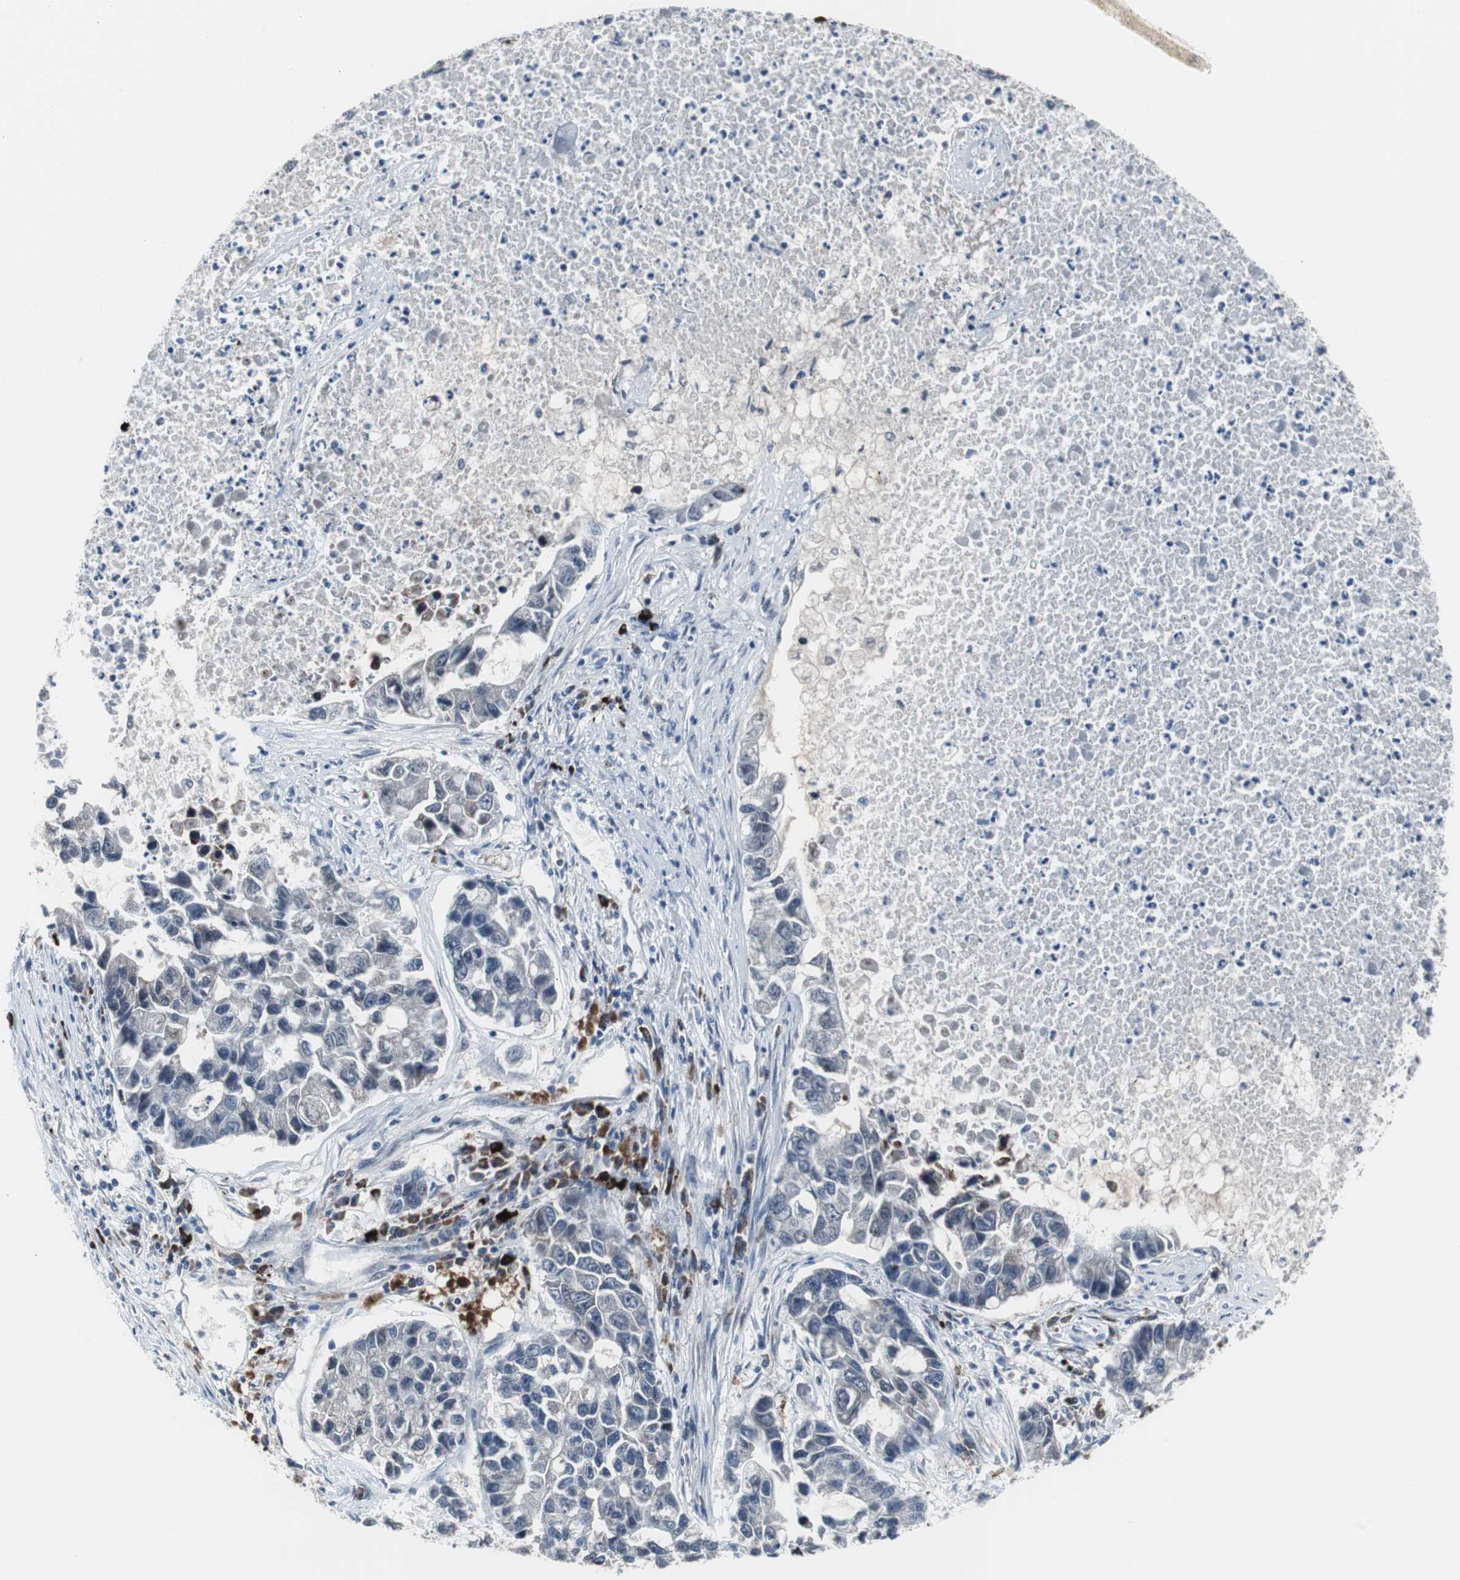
{"staining": {"intensity": "negative", "quantity": "none", "location": "none"}, "tissue": "lung cancer", "cell_type": "Tumor cells", "image_type": "cancer", "snomed": [{"axis": "morphology", "description": "Adenocarcinoma, NOS"}, {"axis": "topography", "description": "Lung"}], "caption": "Tumor cells show no significant protein expression in adenocarcinoma (lung). (DAB IHC visualized using brightfield microscopy, high magnification).", "gene": "DOK1", "patient": {"sex": "female", "age": 51}}